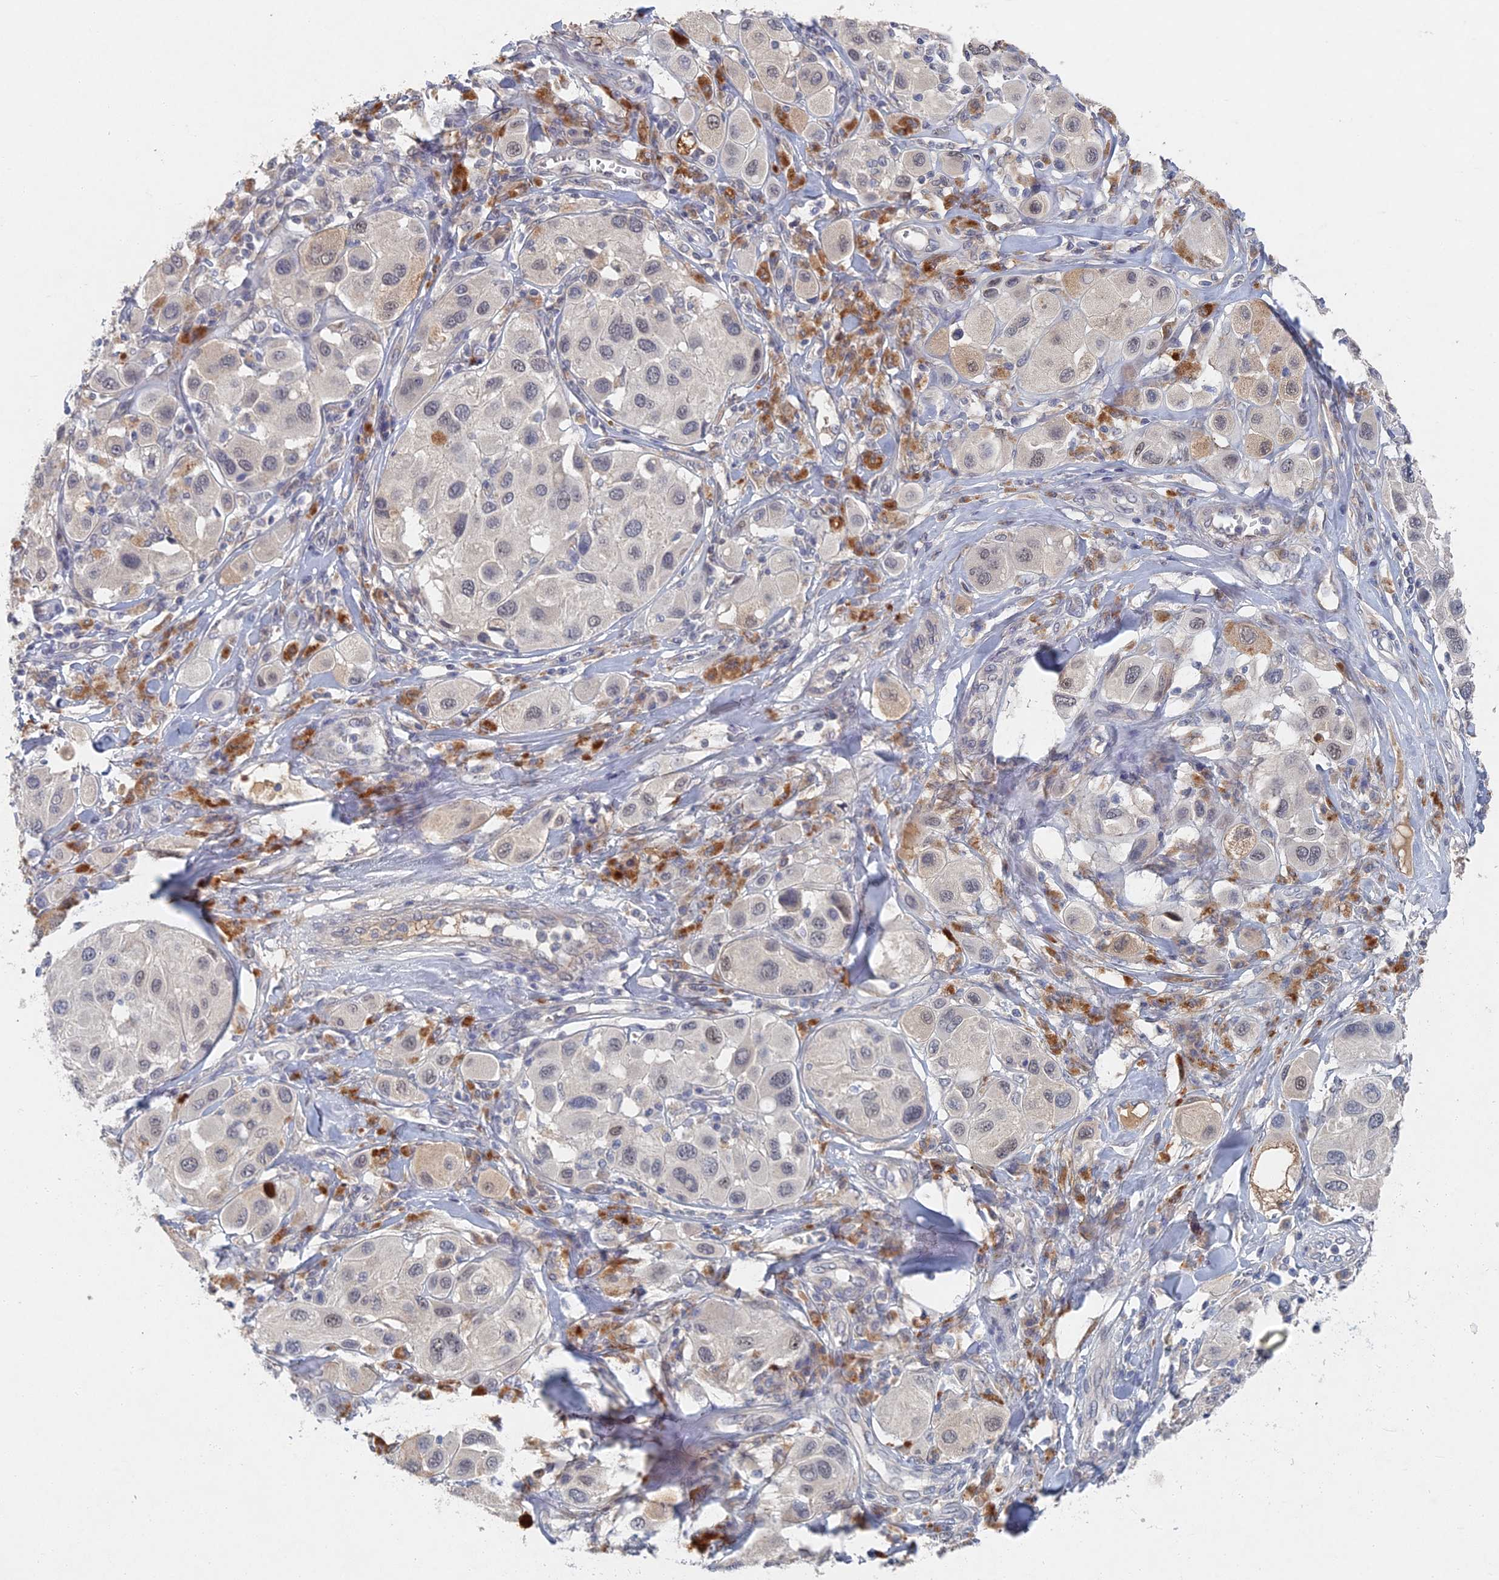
{"staining": {"intensity": "weak", "quantity": "<25%", "location": "nuclear"}, "tissue": "melanoma", "cell_type": "Tumor cells", "image_type": "cancer", "snomed": [{"axis": "morphology", "description": "Malignant melanoma, Metastatic site"}, {"axis": "topography", "description": "Skin"}], "caption": "This is an immunohistochemistry micrograph of human melanoma. There is no staining in tumor cells.", "gene": "GNA15", "patient": {"sex": "male", "age": 41}}